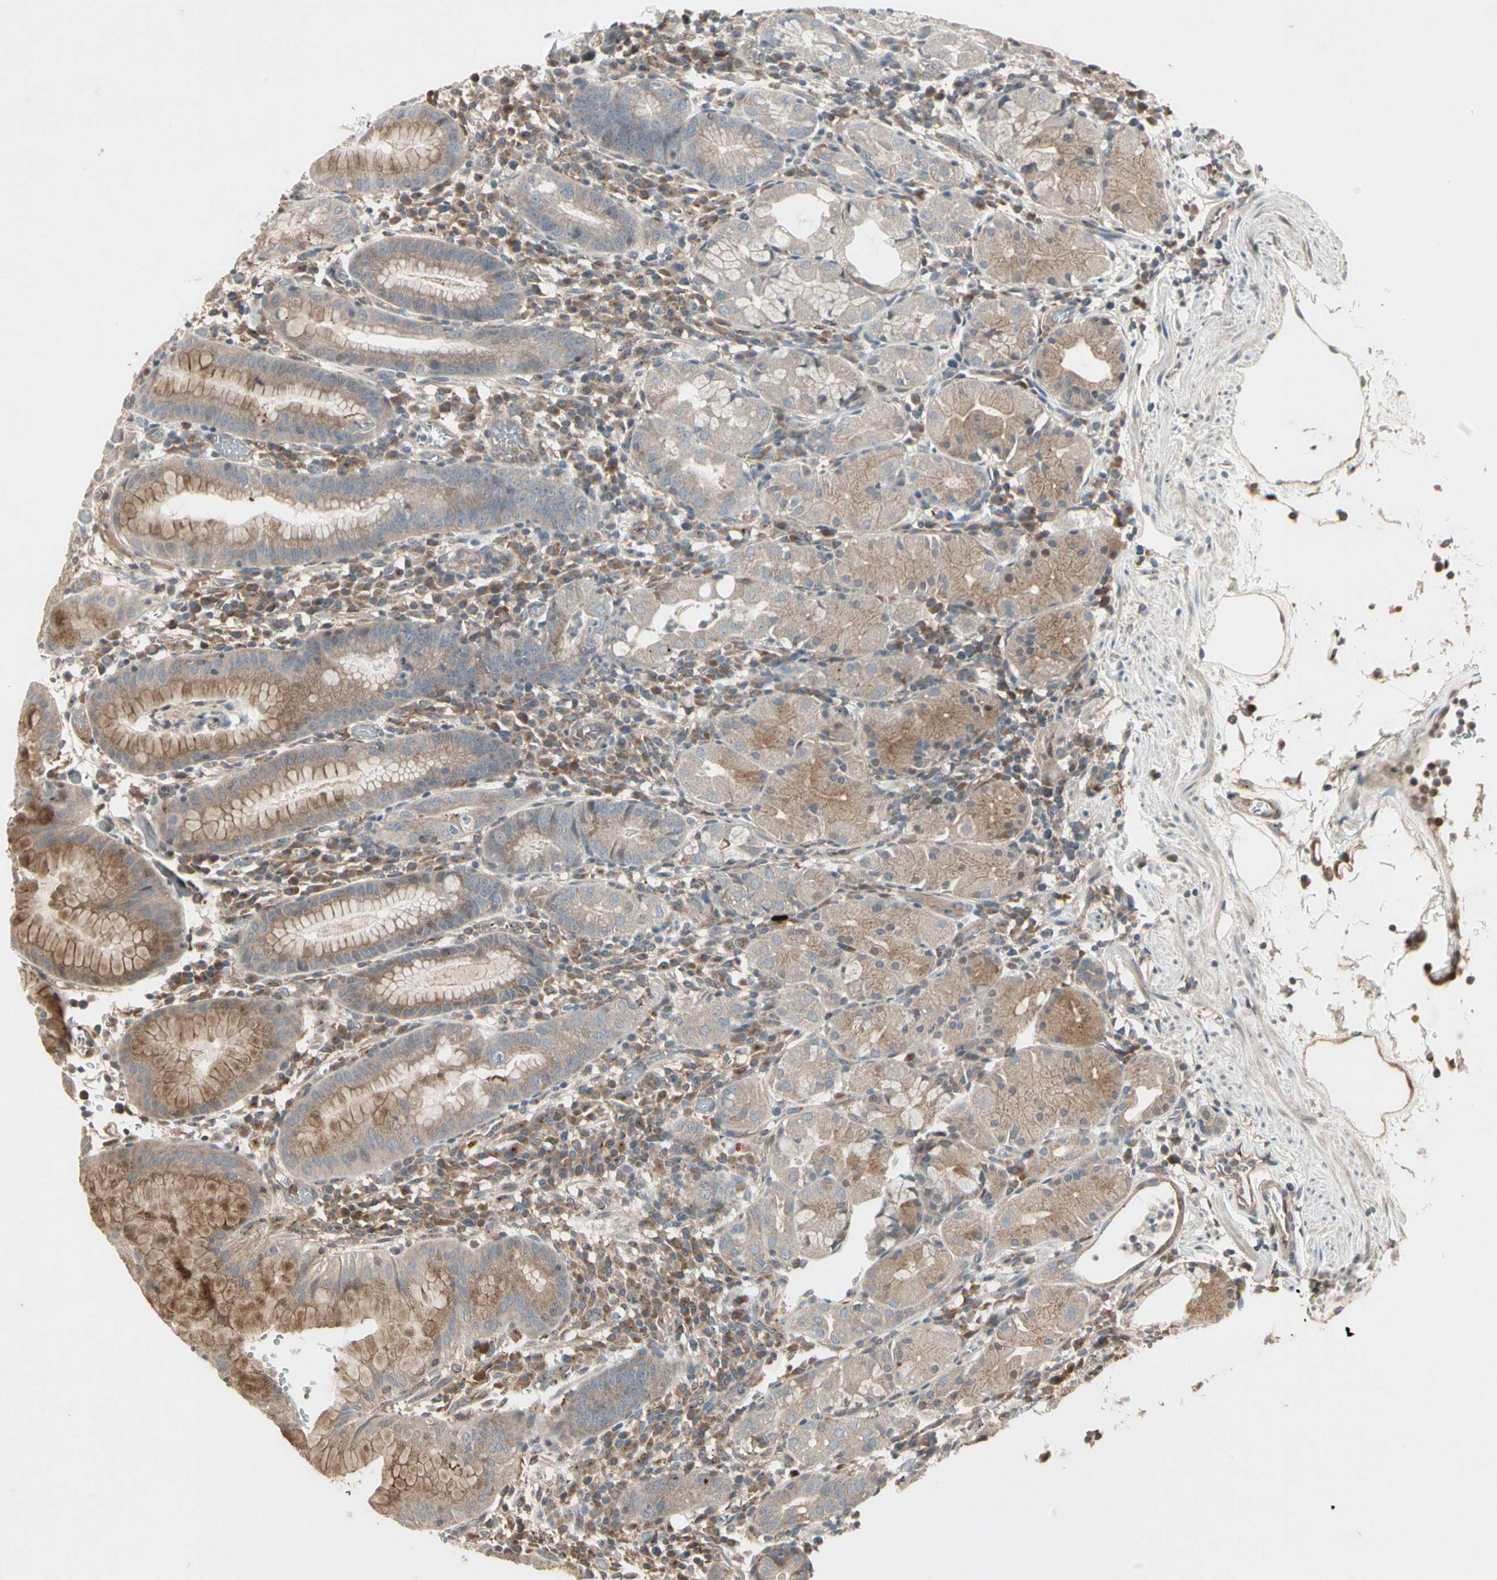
{"staining": {"intensity": "moderate", "quantity": "25%-75%", "location": "cytoplasmic/membranous"}, "tissue": "stomach", "cell_type": "Glandular cells", "image_type": "normal", "snomed": [{"axis": "morphology", "description": "Normal tissue, NOS"}, {"axis": "topography", "description": "Stomach"}, {"axis": "topography", "description": "Stomach, lower"}], "caption": "Stomach stained with a protein marker displays moderate staining in glandular cells.", "gene": "TEK", "patient": {"sex": "female", "age": 75}}